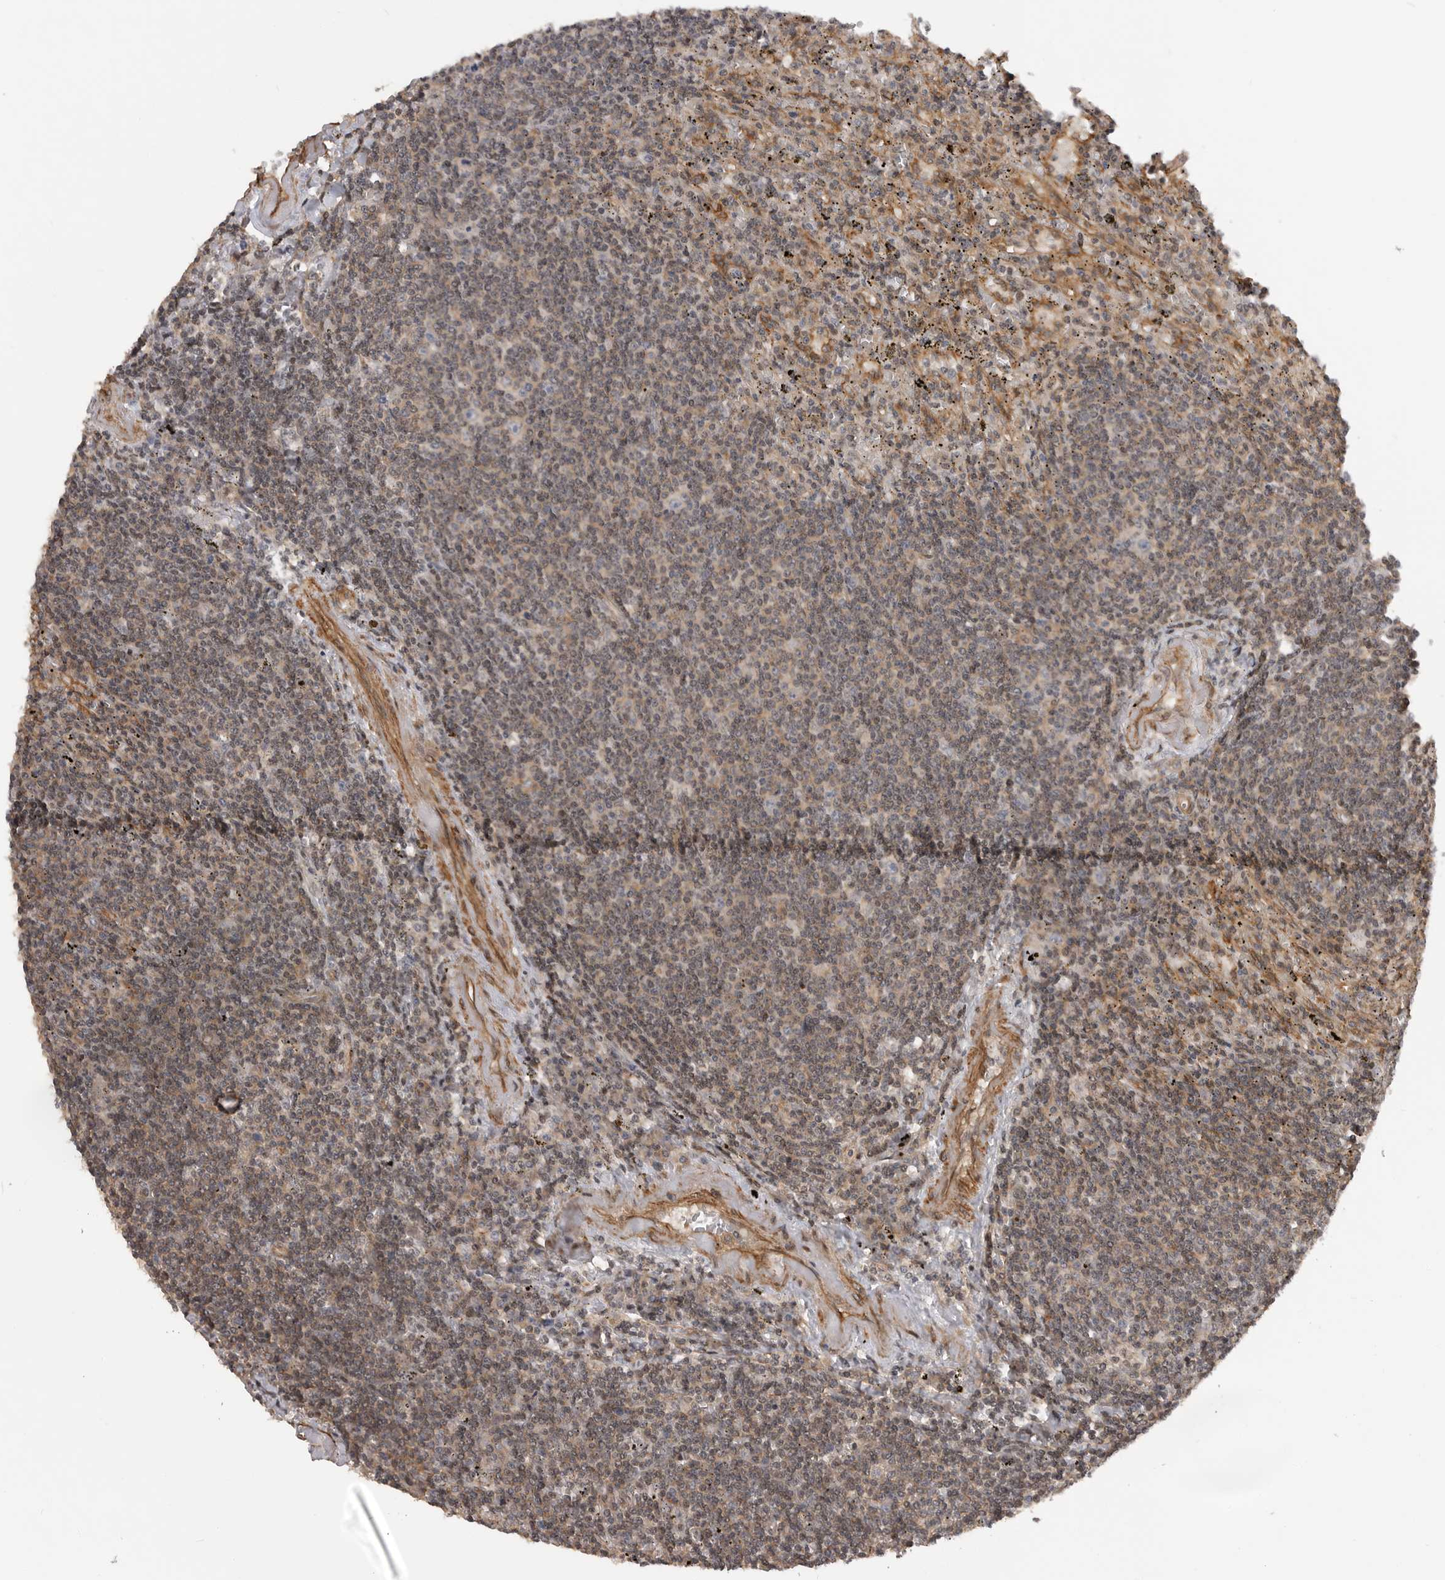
{"staining": {"intensity": "weak", "quantity": "25%-75%", "location": "cytoplasmic/membranous"}, "tissue": "lymphoma", "cell_type": "Tumor cells", "image_type": "cancer", "snomed": [{"axis": "morphology", "description": "Malignant lymphoma, non-Hodgkin's type, Low grade"}, {"axis": "topography", "description": "Spleen"}], "caption": "Immunohistochemical staining of malignant lymphoma, non-Hodgkin's type (low-grade) shows low levels of weak cytoplasmic/membranous expression in approximately 25%-75% of tumor cells.", "gene": "TRIM56", "patient": {"sex": "male", "age": 76}}